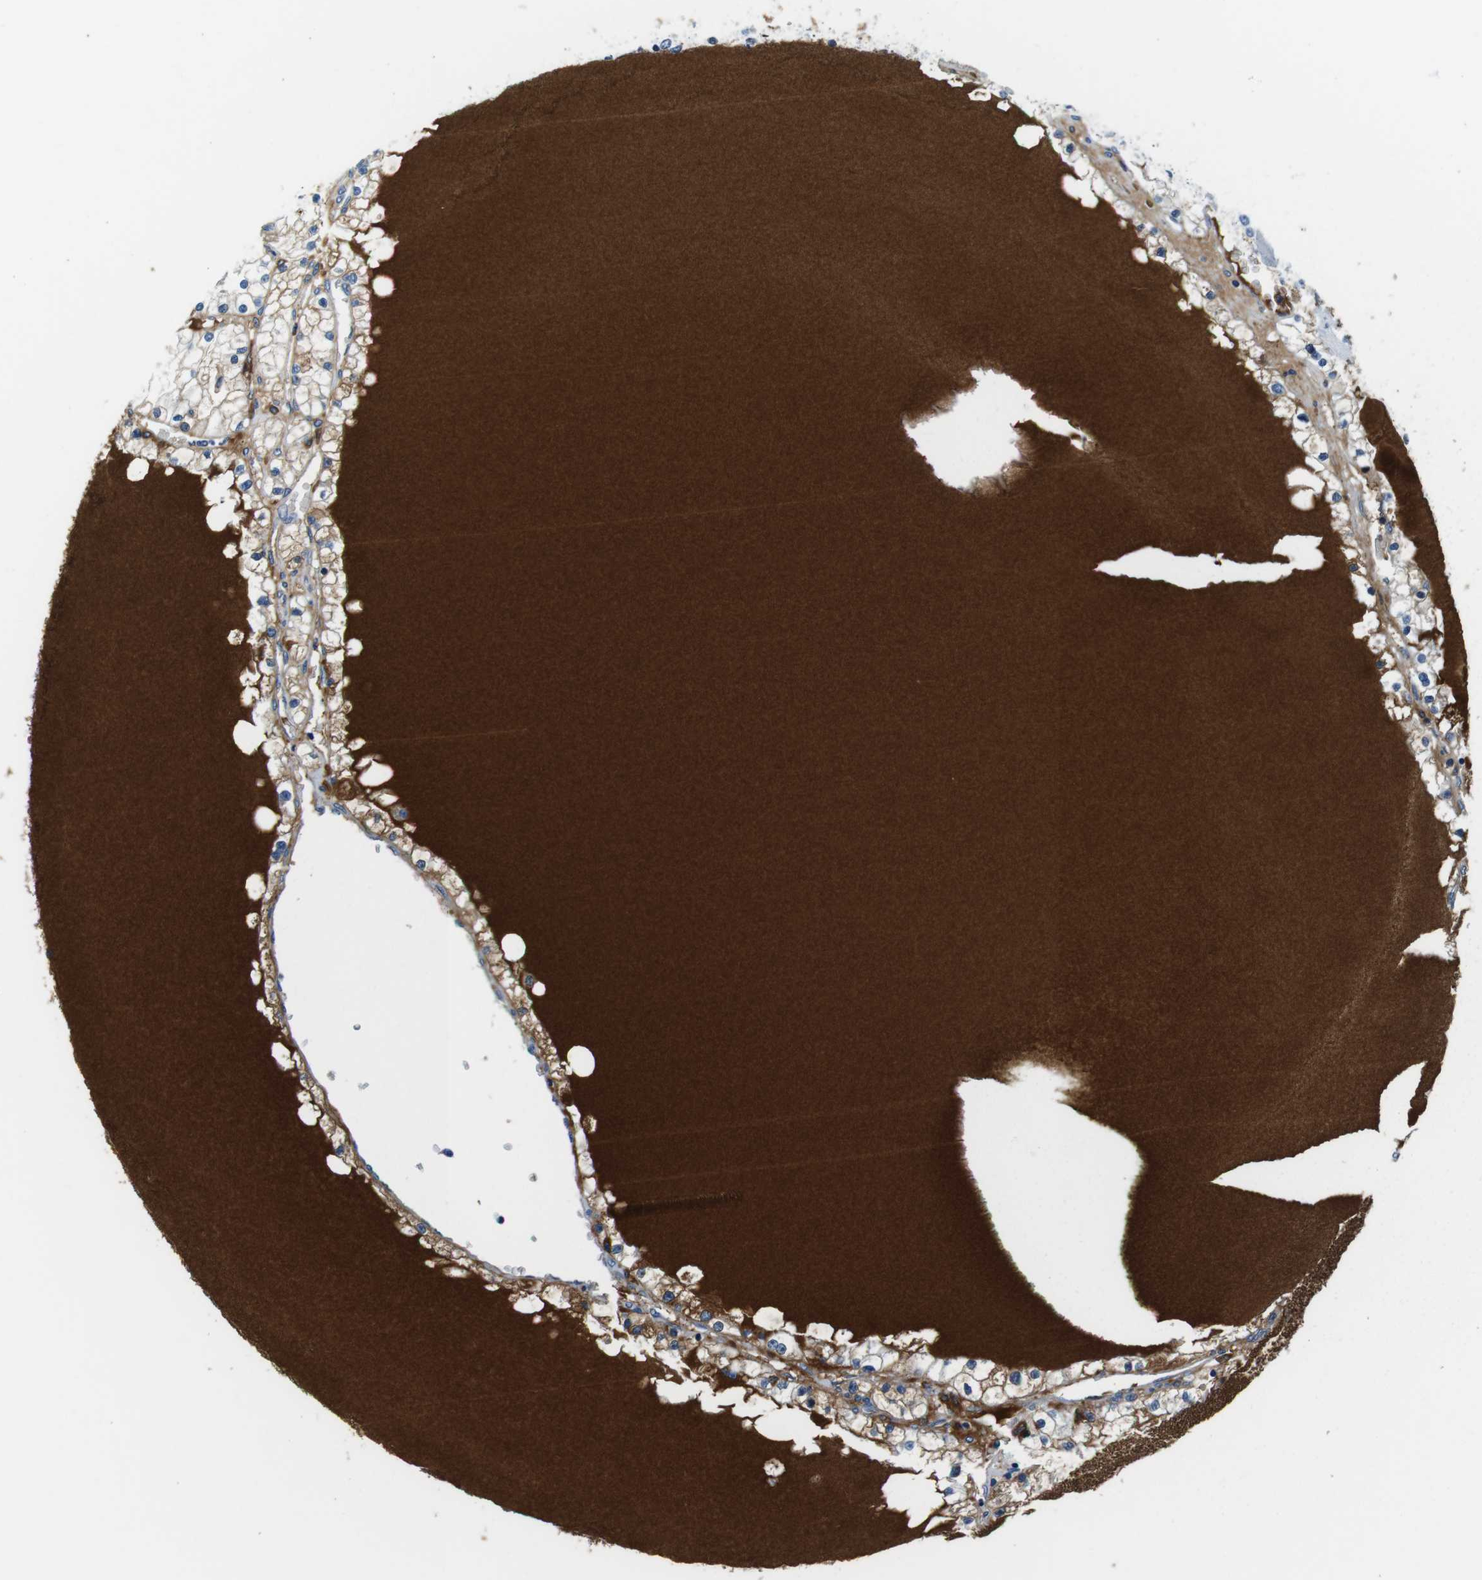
{"staining": {"intensity": "moderate", "quantity": "<25%", "location": "cytoplasmic/membranous"}, "tissue": "renal cancer", "cell_type": "Tumor cells", "image_type": "cancer", "snomed": [{"axis": "morphology", "description": "Adenocarcinoma, NOS"}, {"axis": "topography", "description": "Kidney"}], "caption": "Immunohistochemical staining of renal cancer (adenocarcinoma) reveals low levels of moderate cytoplasmic/membranous protein positivity in approximately <25% of tumor cells. (DAB (3,3'-diaminobenzidine) IHC with brightfield microscopy, high magnification).", "gene": "IGHD", "patient": {"sex": "male", "age": 68}}